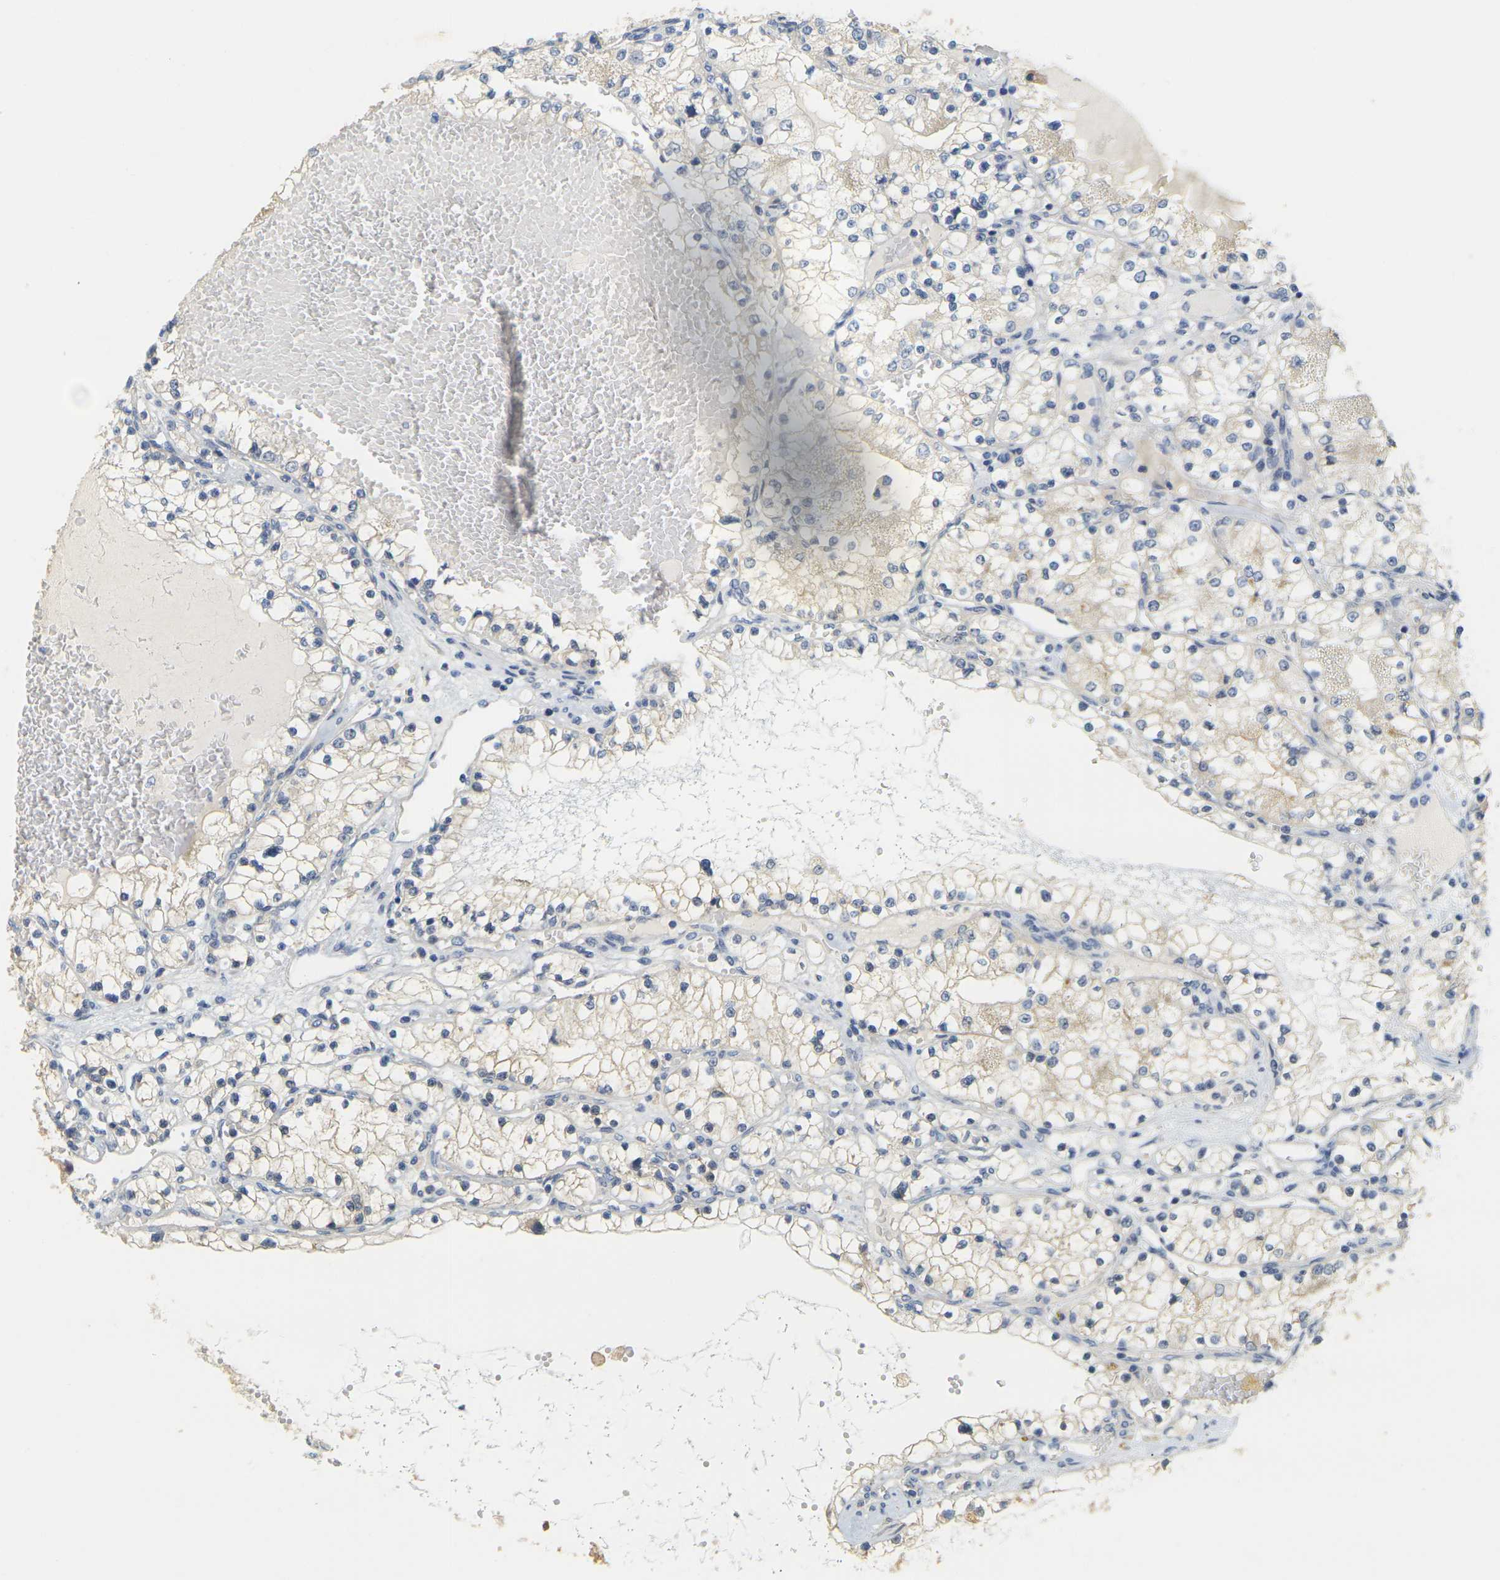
{"staining": {"intensity": "negative", "quantity": "none", "location": "none"}, "tissue": "renal cancer", "cell_type": "Tumor cells", "image_type": "cancer", "snomed": [{"axis": "morphology", "description": "Adenocarcinoma, NOS"}, {"axis": "topography", "description": "Kidney"}], "caption": "Tumor cells show no significant protein positivity in renal cancer.", "gene": "GDAP1", "patient": {"sex": "male", "age": 68}}